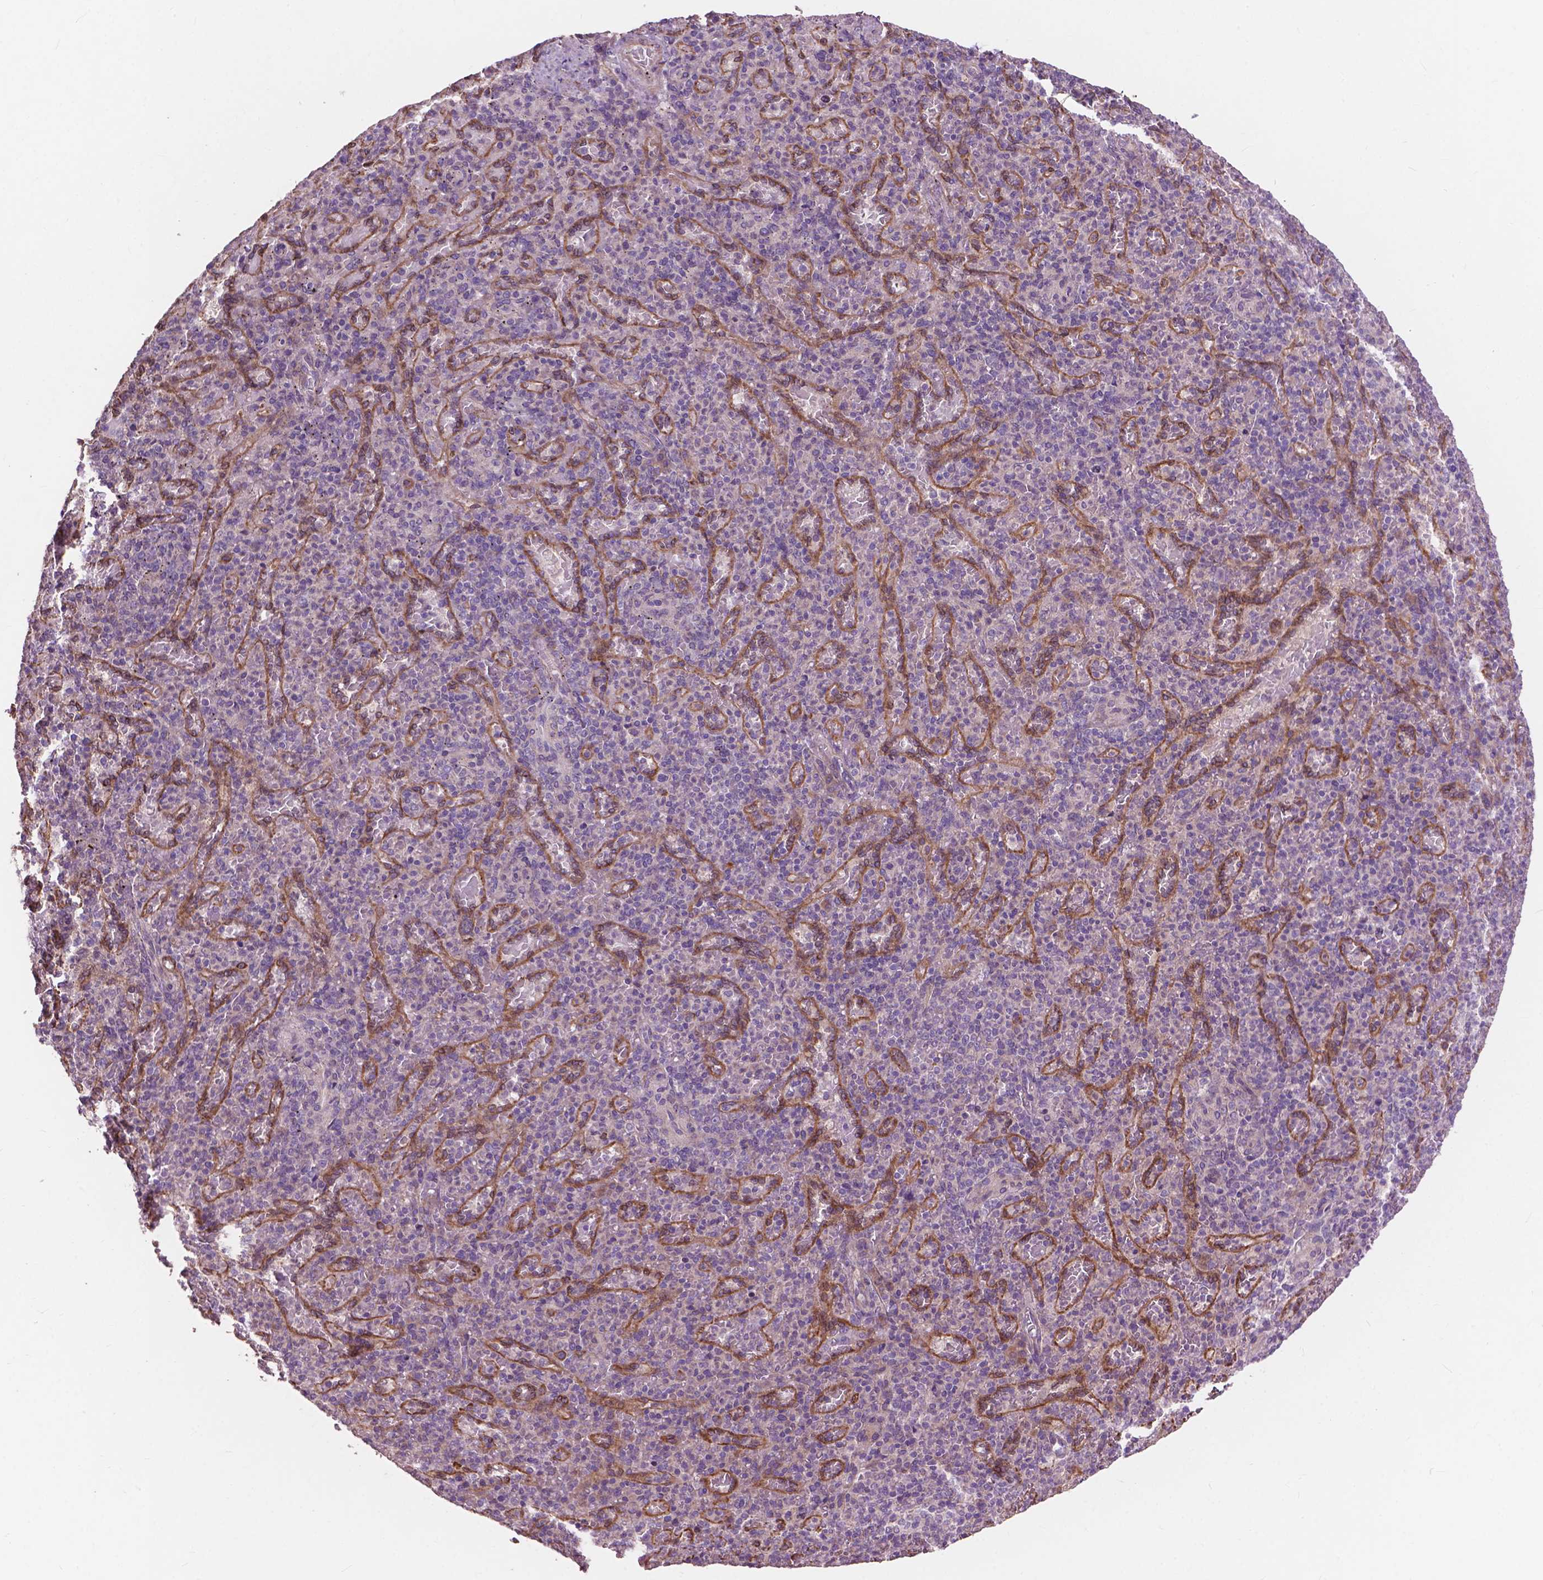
{"staining": {"intensity": "negative", "quantity": "none", "location": "none"}, "tissue": "spleen", "cell_type": "Cells in red pulp", "image_type": "normal", "snomed": [{"axis": "morphology", "description": "Normal tissue, NOS"}, {"axis": "topography", "description": "Spleen"}], "caption": "Immunohistochemical staining of unremarkable human spleen exhibits no significant staining in cells in red pulp.", "gene": "FNIP1", "patient": {"sex": "female", "age": 74}}